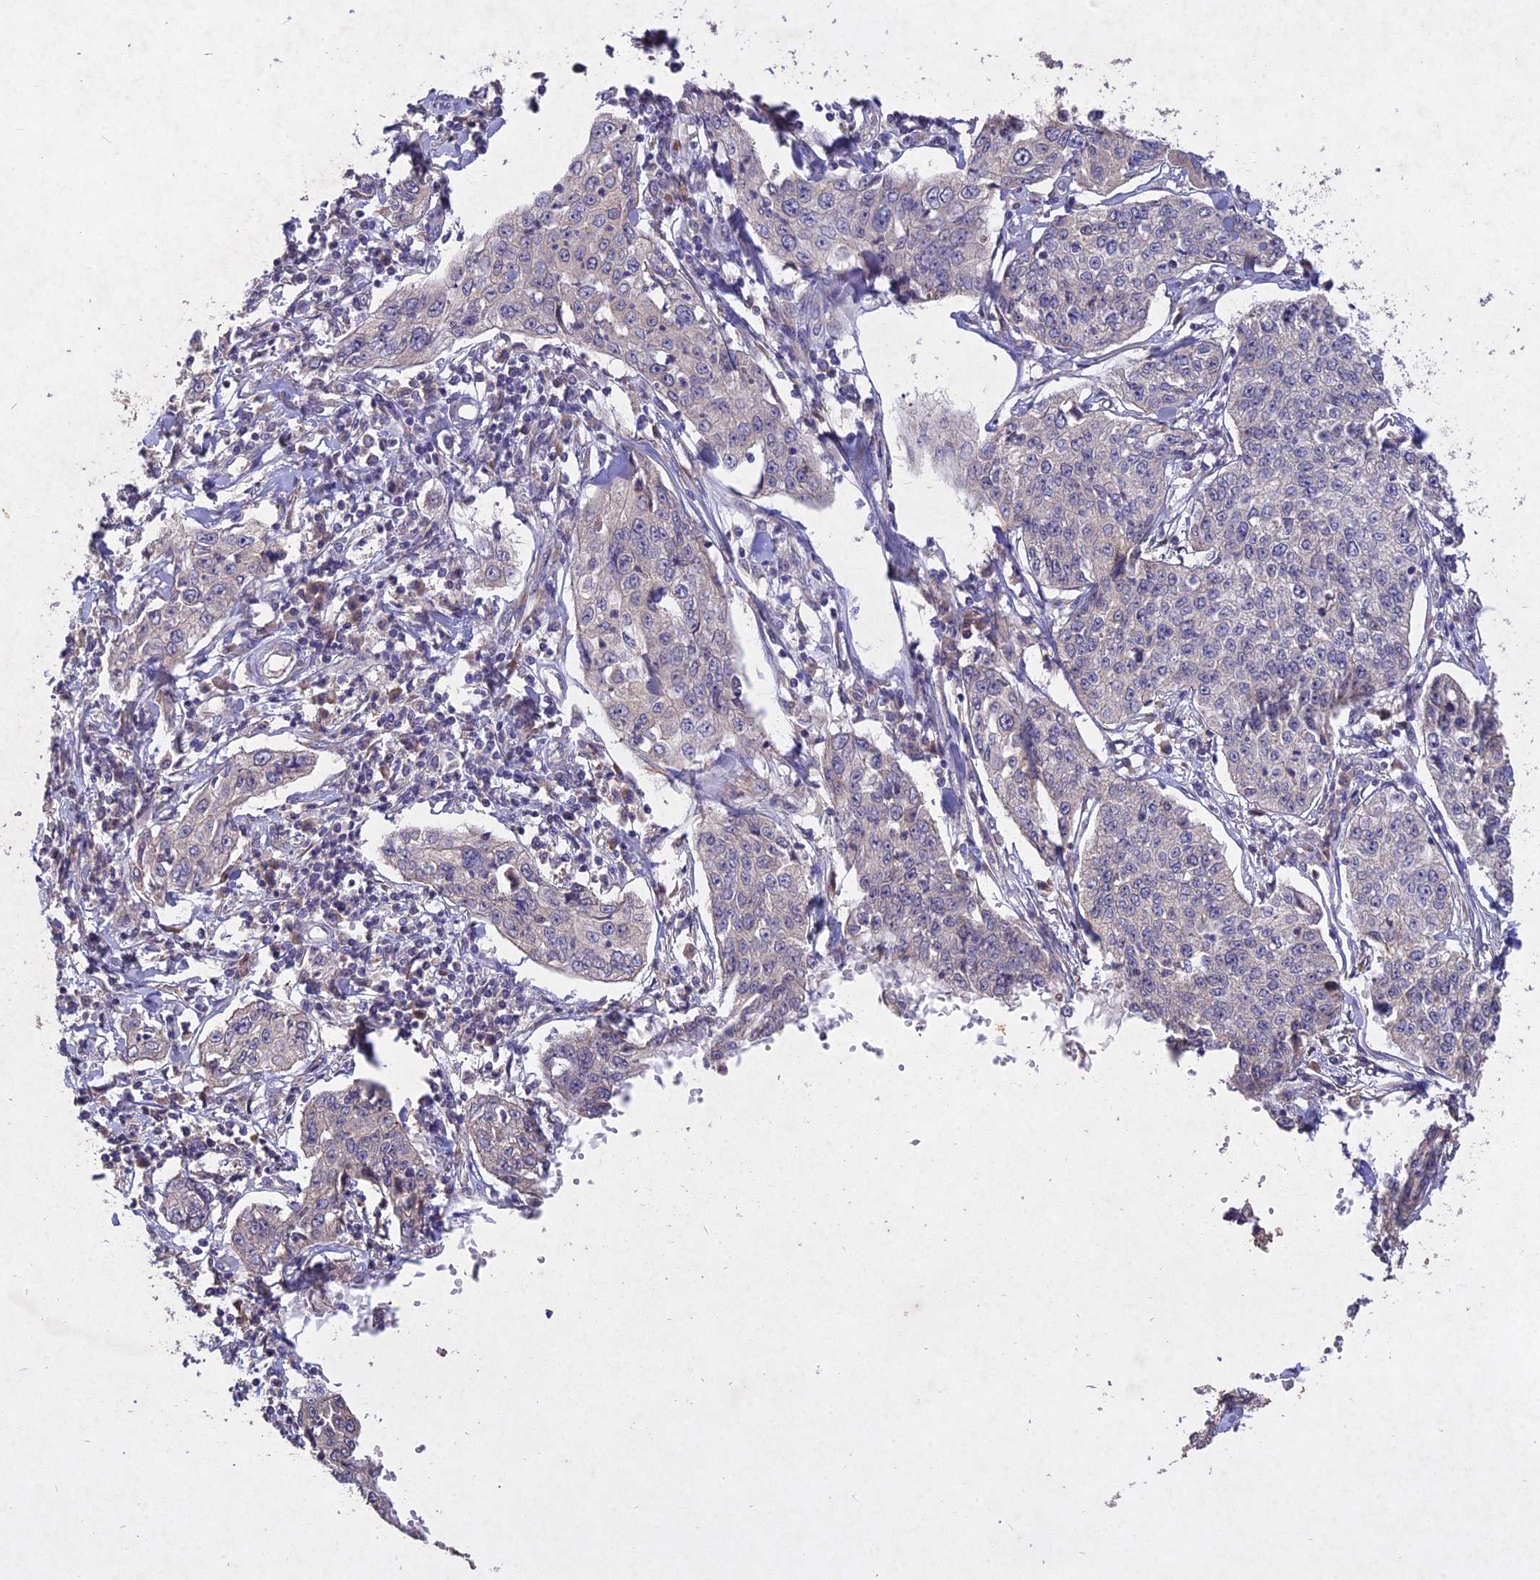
{"staining": {"intensity": "negative", "quantity": "none", "location": "none"}, "tissue": "cervical cancer", "cell_type": "Tumor cells", "image_type": "cancer", "snomed": [{"axis": "morphology", "description": "Squamous cell carcinoma, NOS"}, {"axis": "topography", "description": "Cervix"}], "caption": "Immunohistochemical staining of cervical squamous cell carcinoma reveals no significant staining in tumor cells.", "gene": "SLC26A4", "patient": {"sex": "female", "age": 35}}